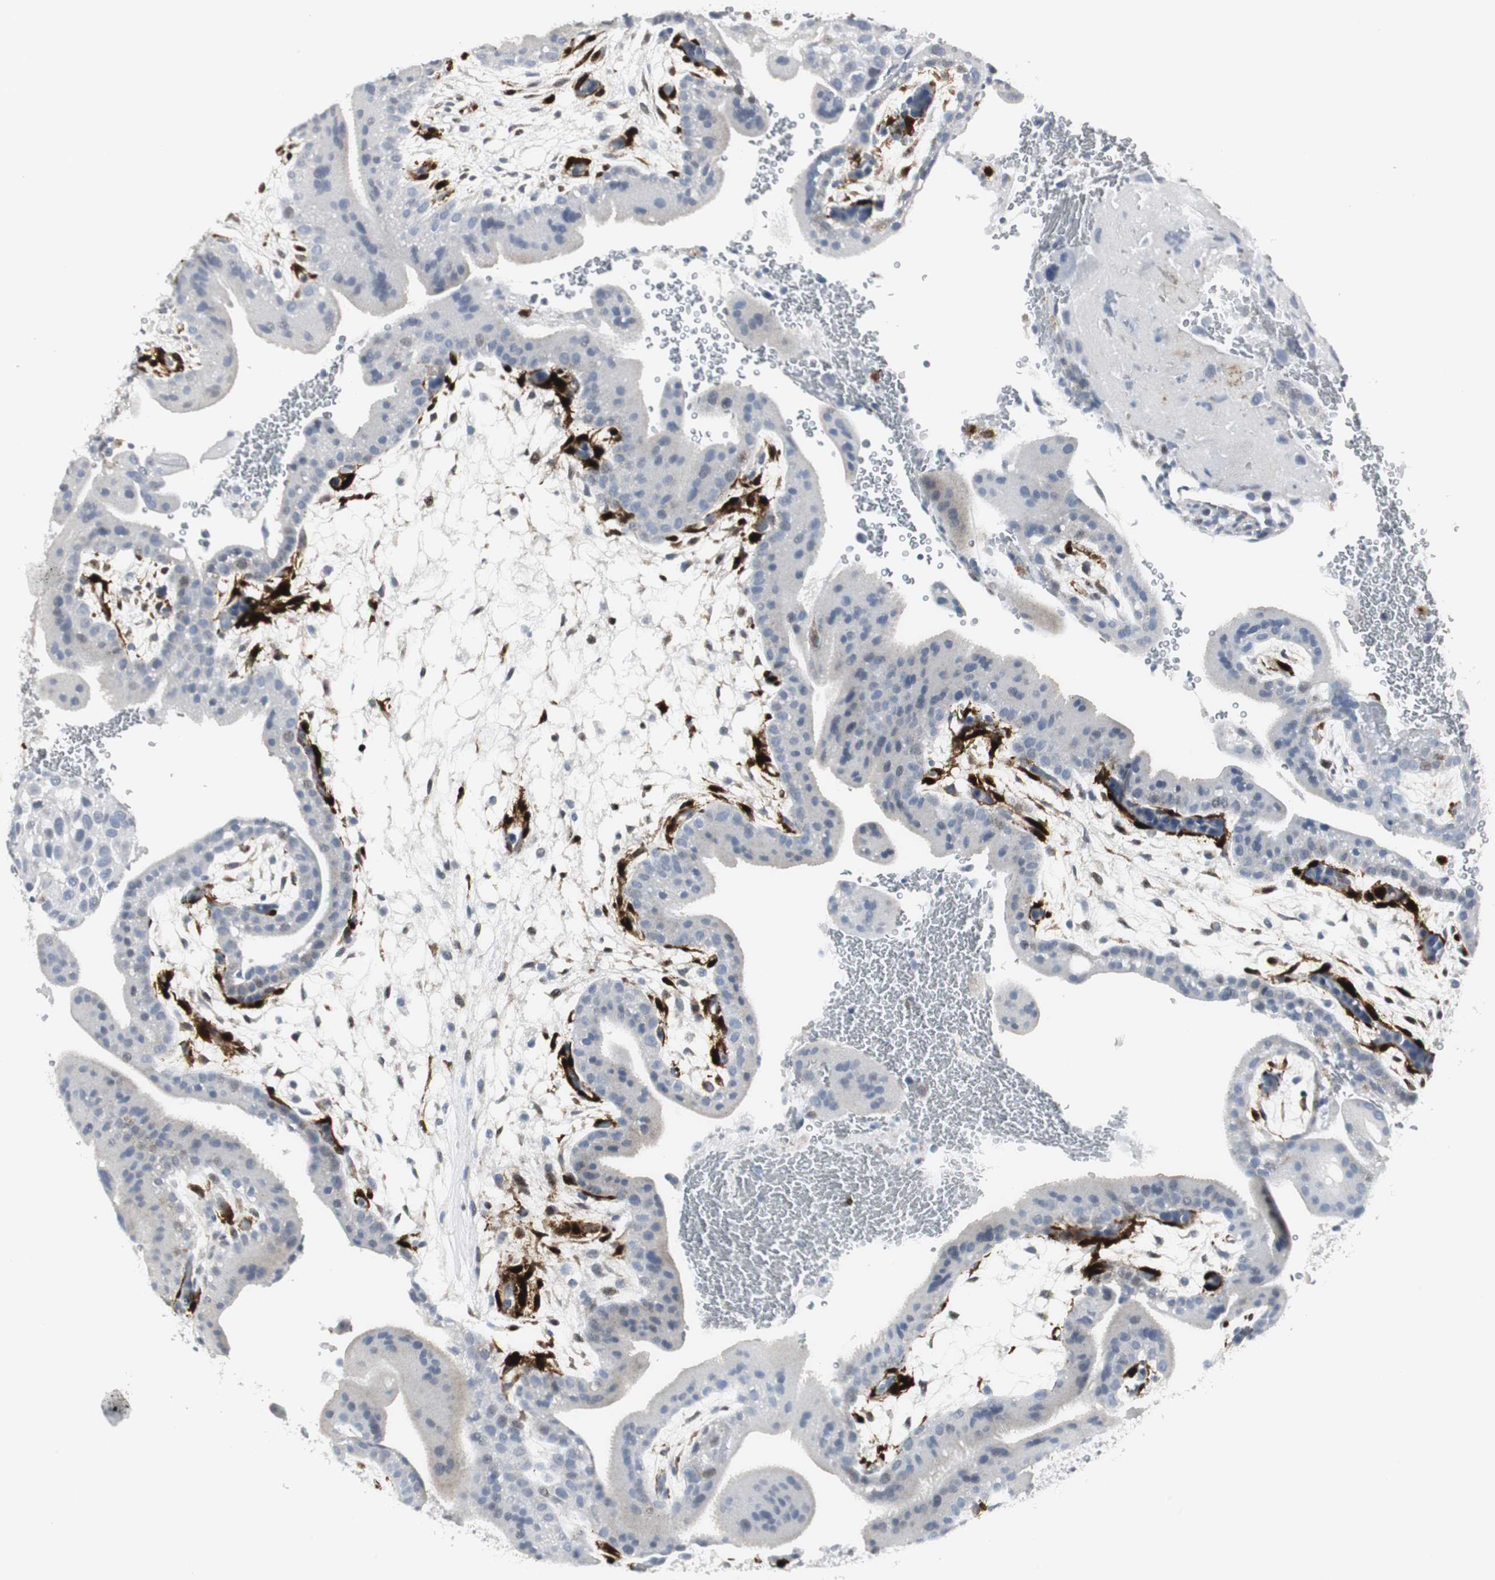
{"staining": {"intensity": "negative", "quantity": "none", "location": "none"}, "tissue": "placenta", "cell_type": "Trophoblastic cells", "image_type": "normal", "snomed": [{"axis": "morphology", "description": "Normal tissue, NOS"}, {"axis": "topography", "description": "Placenta"}], "caption": "An IHC histopathology image of unremarkable placenta is shown. There is no staining in trophoblastic cells of placenta.", "gene": "PPP1R14A", "patient": {"sex": "female", "age": 19}}